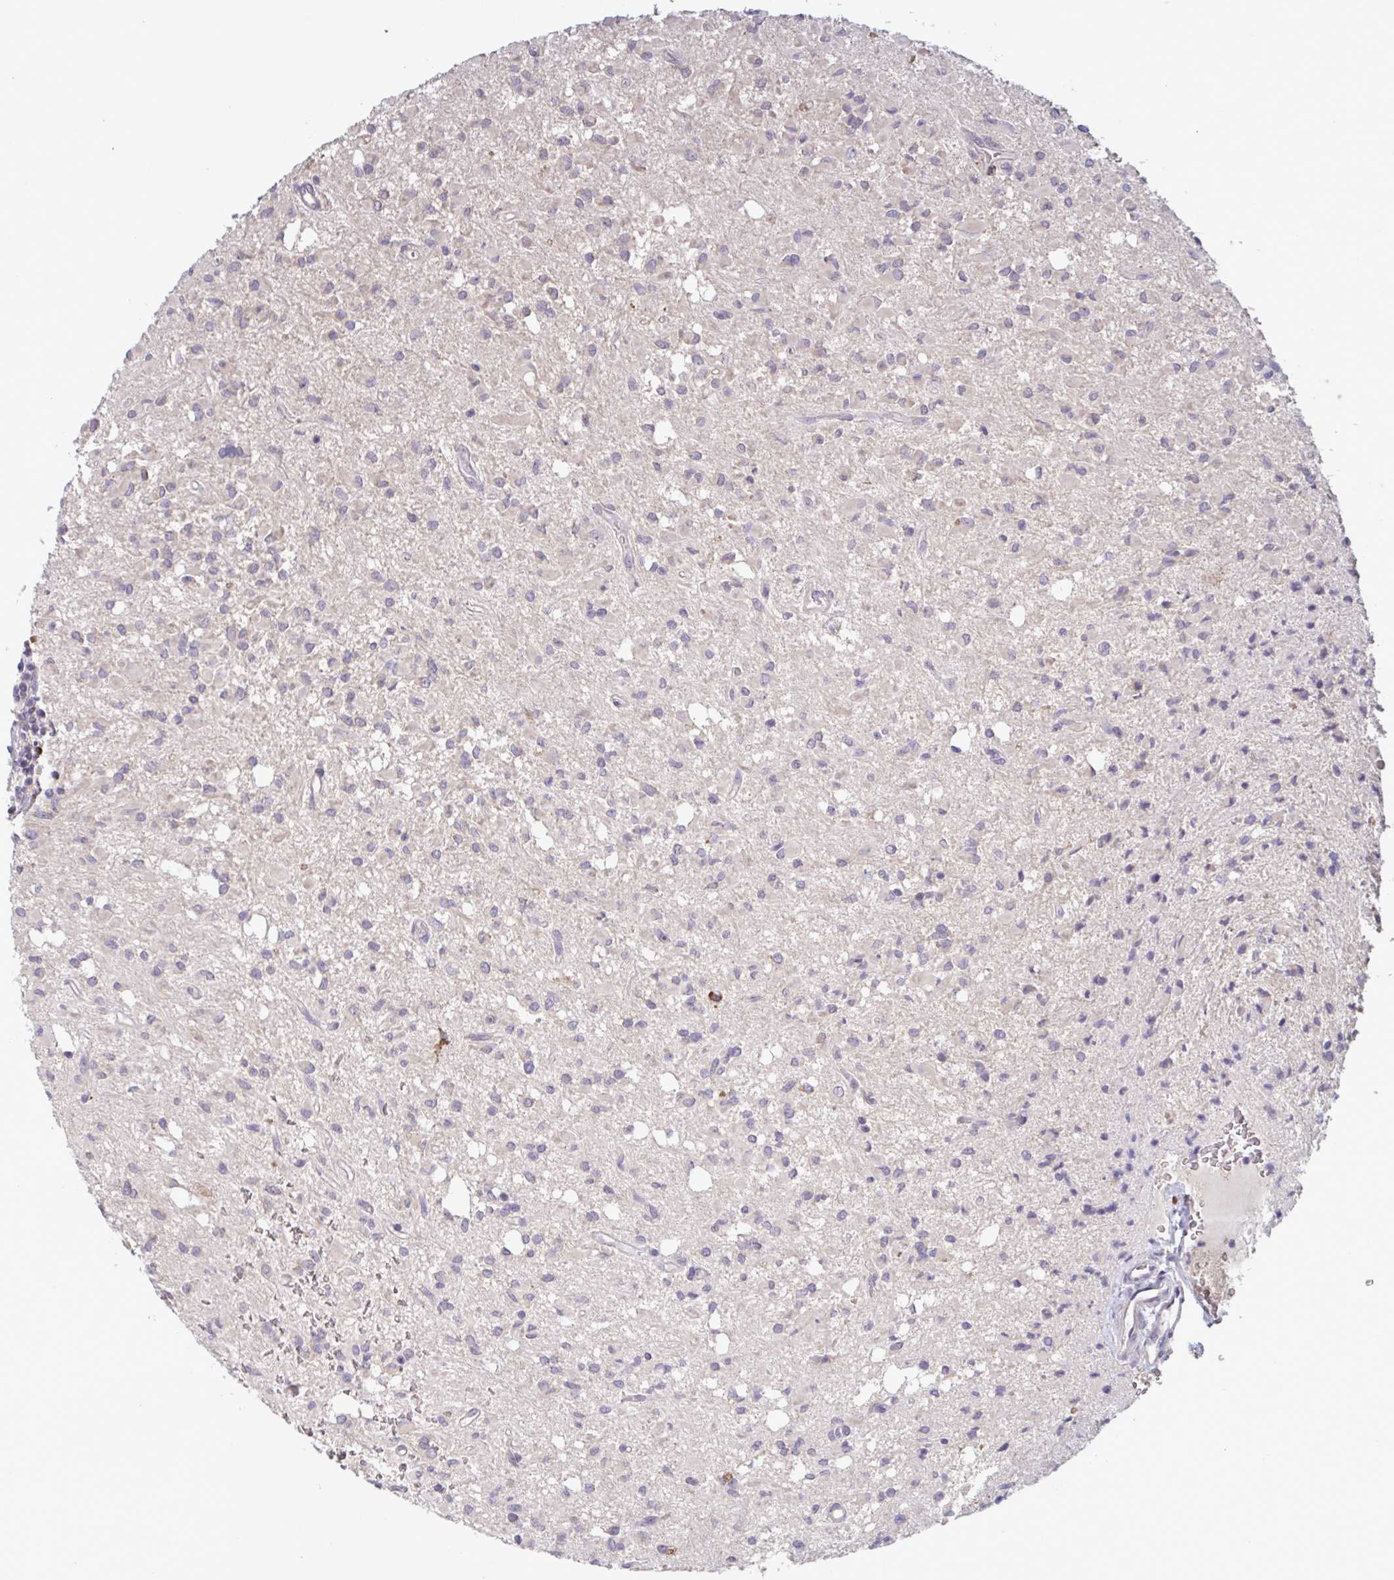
{"staining": {"intensity": "negative", "quantity": "none", "location": "none"}, "tissue": "glioma", "cell_type": "Tumor cells", "image_type": "cancer", "snomed": [{"axis": "morphology", "description": "Glioma, malignant, Low grade"}, {"axis": "topography", "description": "Brain"}], "caption": "Immunohistochemical staining of glioma shows no significant staining in tumor cells. (DAB immunohistochemistry, high magnification).", "gene": "CD1E", "patient": {"sex": "female", "age": 33}}